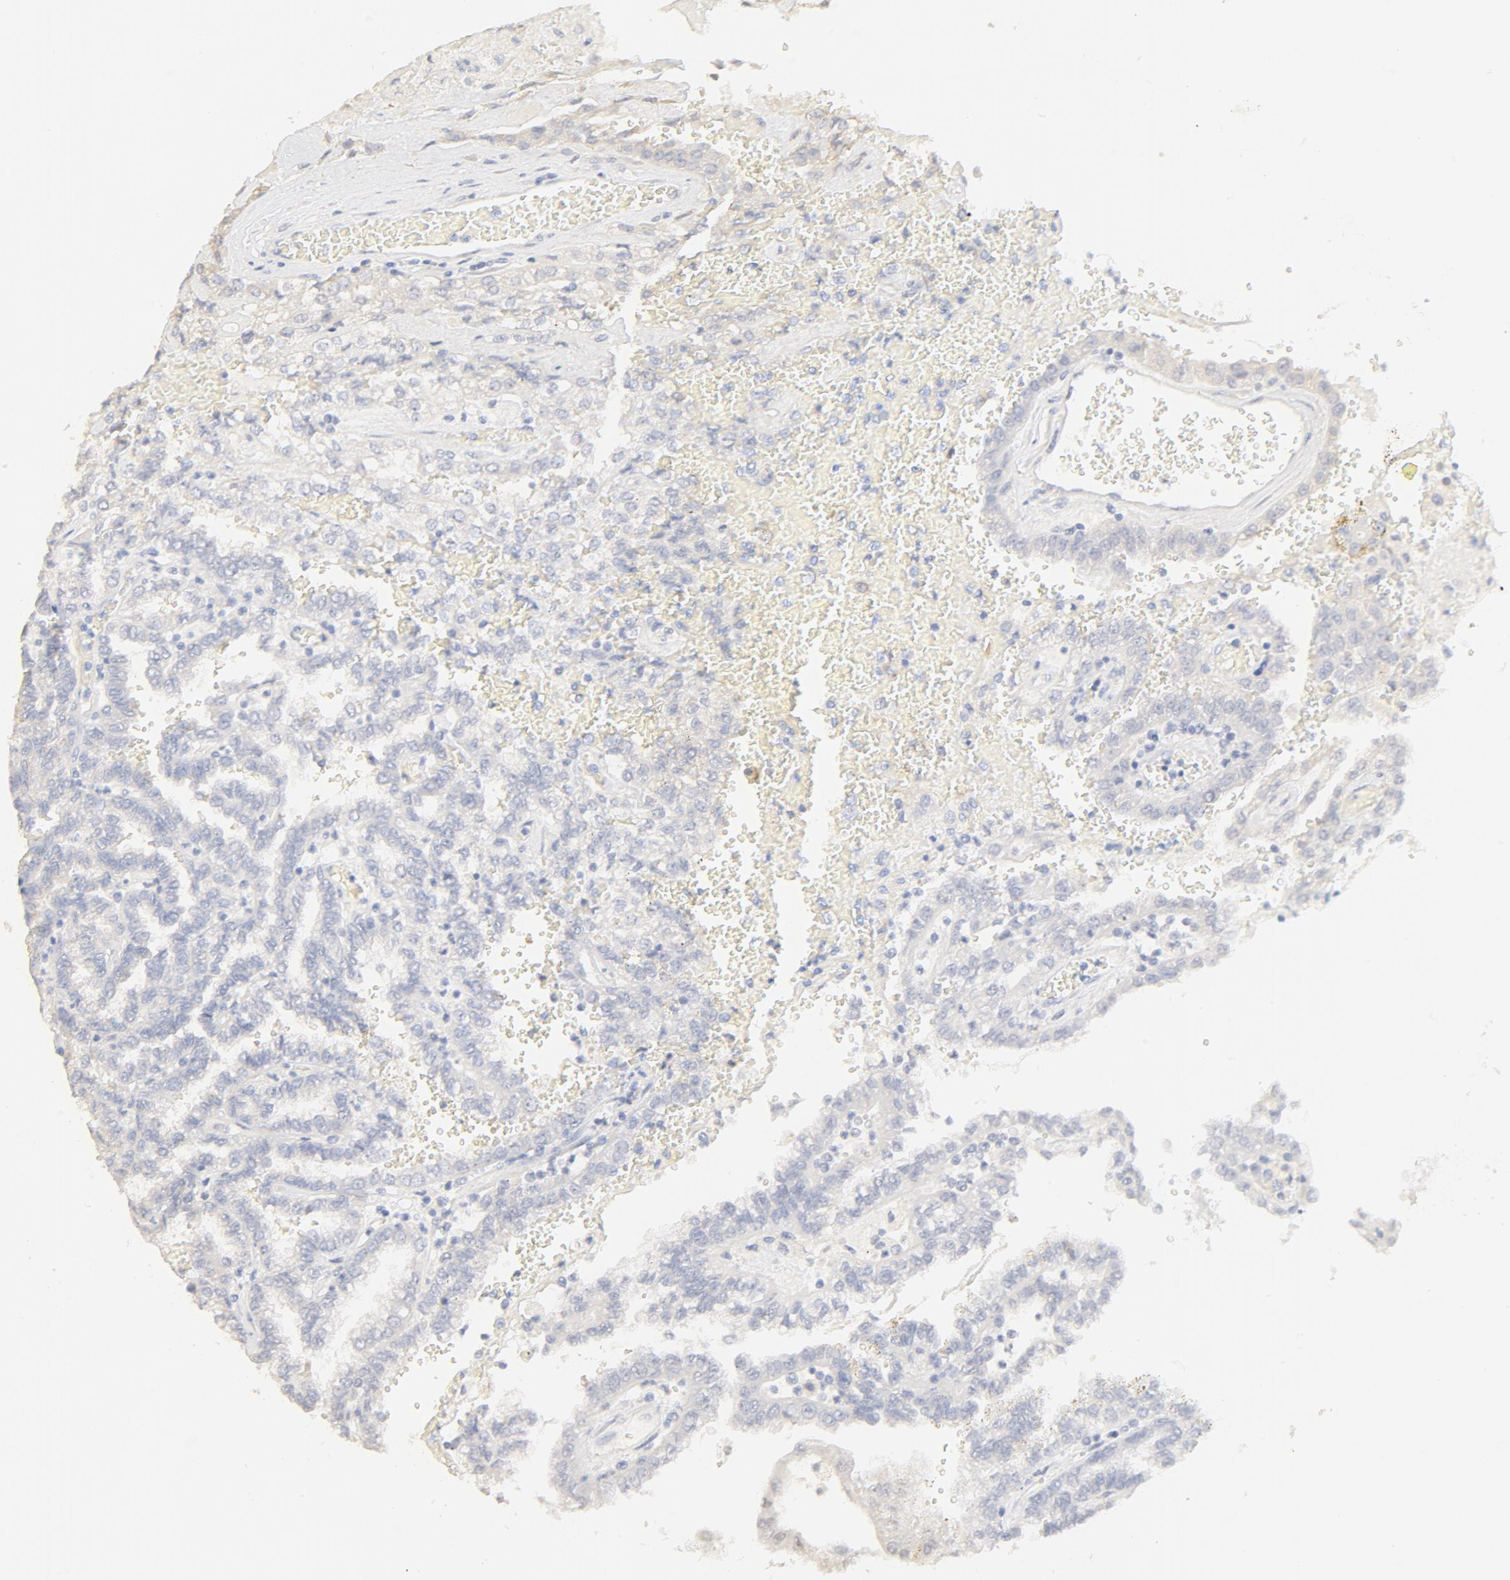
{"staining": {"intensity": "negative", "quantity": "none", "location": "none"}, "tissue": "renal cancer", "cell_type": "Tumor cells", "image_type": "cancer", "snomed": [{"axis": "morphology", "description": "Inflammation, NOS"}, {"axis": "morphology", "description": "Adenocarcinoma, NOS"}, {"axis": "topography", "description": "Kidney"}], "caption": "Immunohistochemistry (IHC) photomicrograph of neoplastic tissue: renal cancer stained with DAB (3,3'-diaminobenzidine) reveals no significant protein expression in tumor cells. The staining is performed using DAB brown chromogen with nuclei counter-stained in using hematoxylin.", "gene": "FCGBP", "patient": {"sex": "male", "age": 68}}